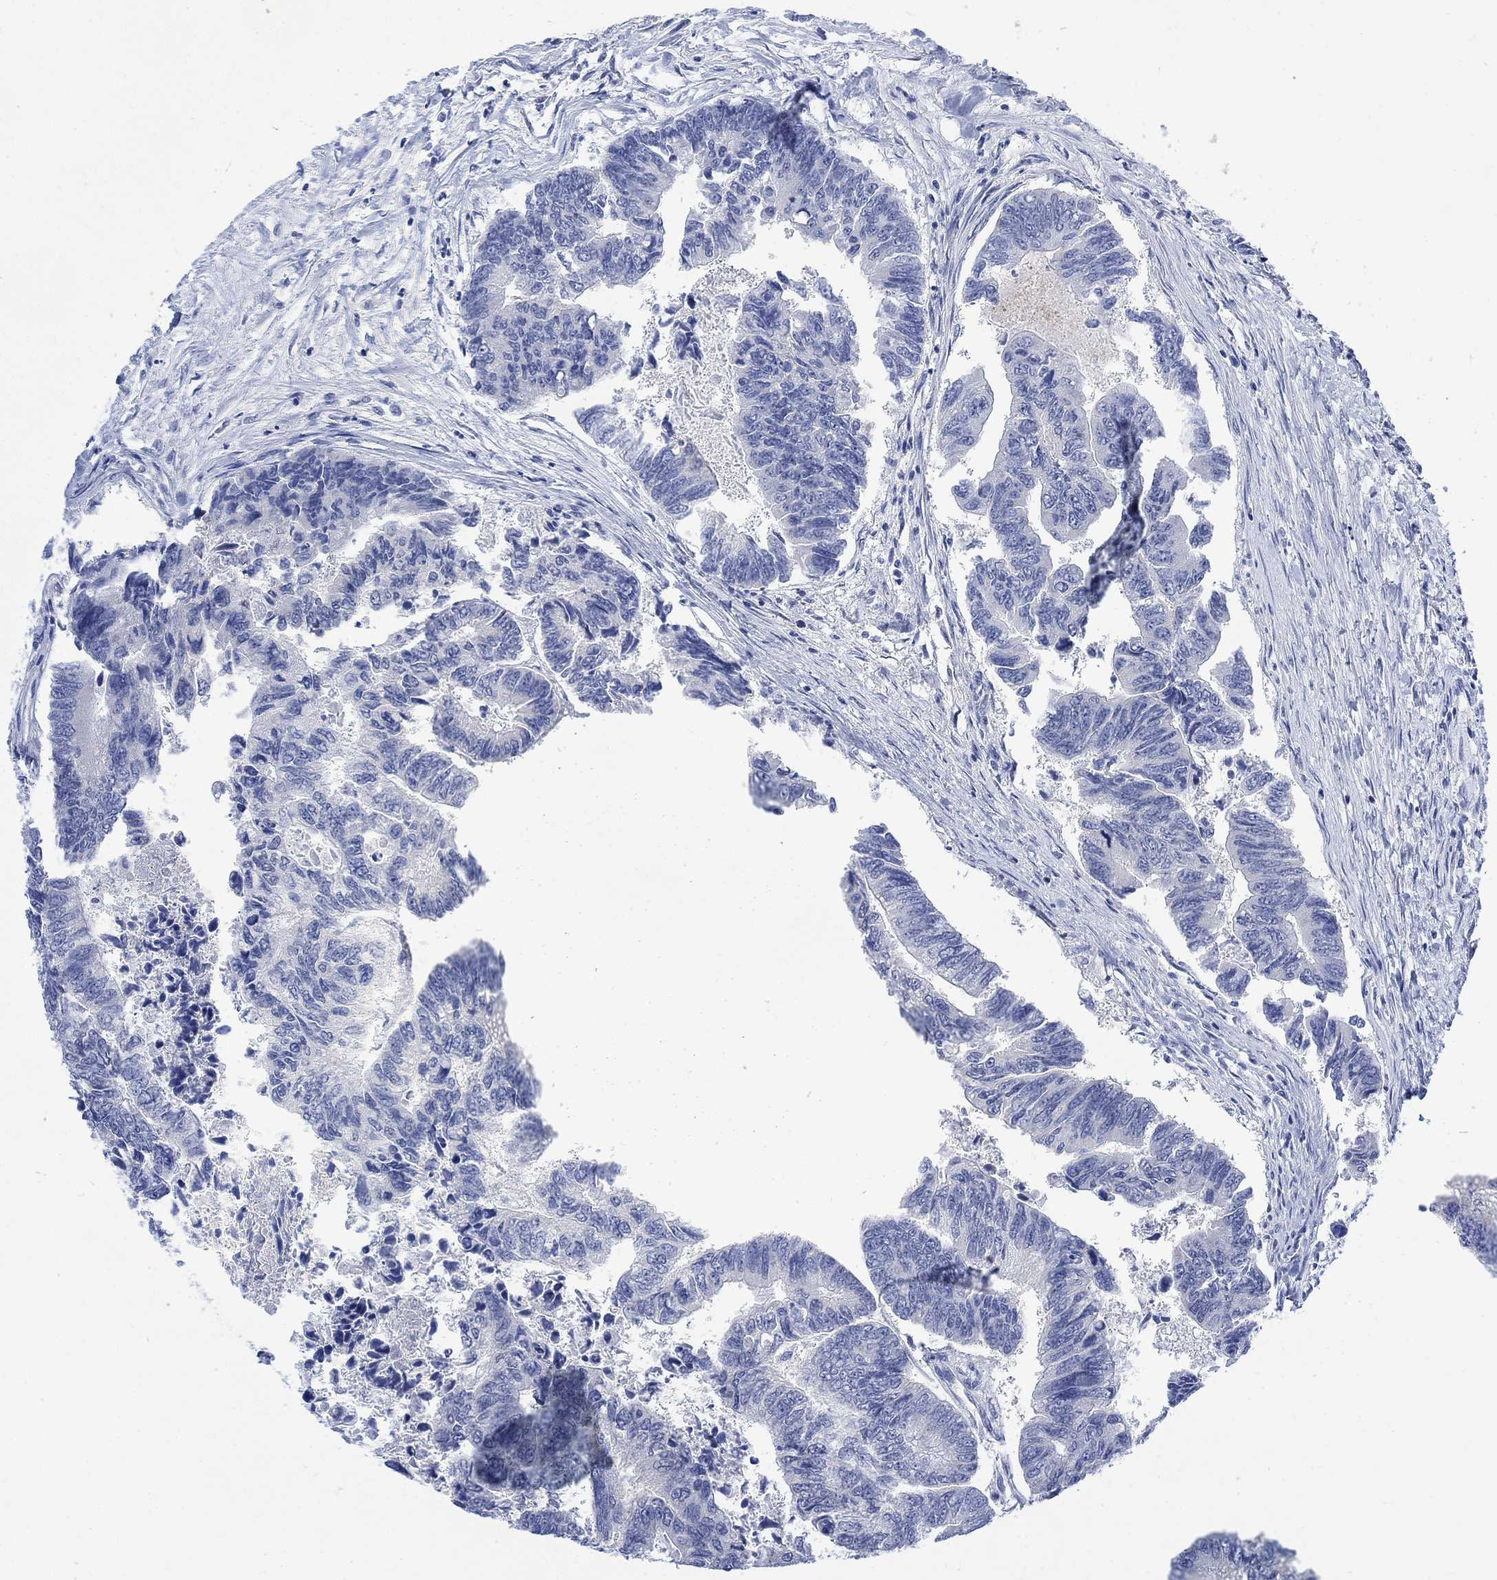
{"staining": {"intensity": "negative", "quantity": "none", "location": "none"}, "tissue": "colorectal cancer", "cell_type": "Tumor cells", "image_type": "cancer", "snomed": [{"axis": "morphology", "description": "Adenocarcinoma, NOS"}, {"axis": "topography", "description": "Colon"}], "caption": "The immunohistochemistry (IHC) image has no significant expression in tumor cells of colorectal cancer tissue.", "gene": "FBP2", "patient": {"sex": "female", "age": 65}}